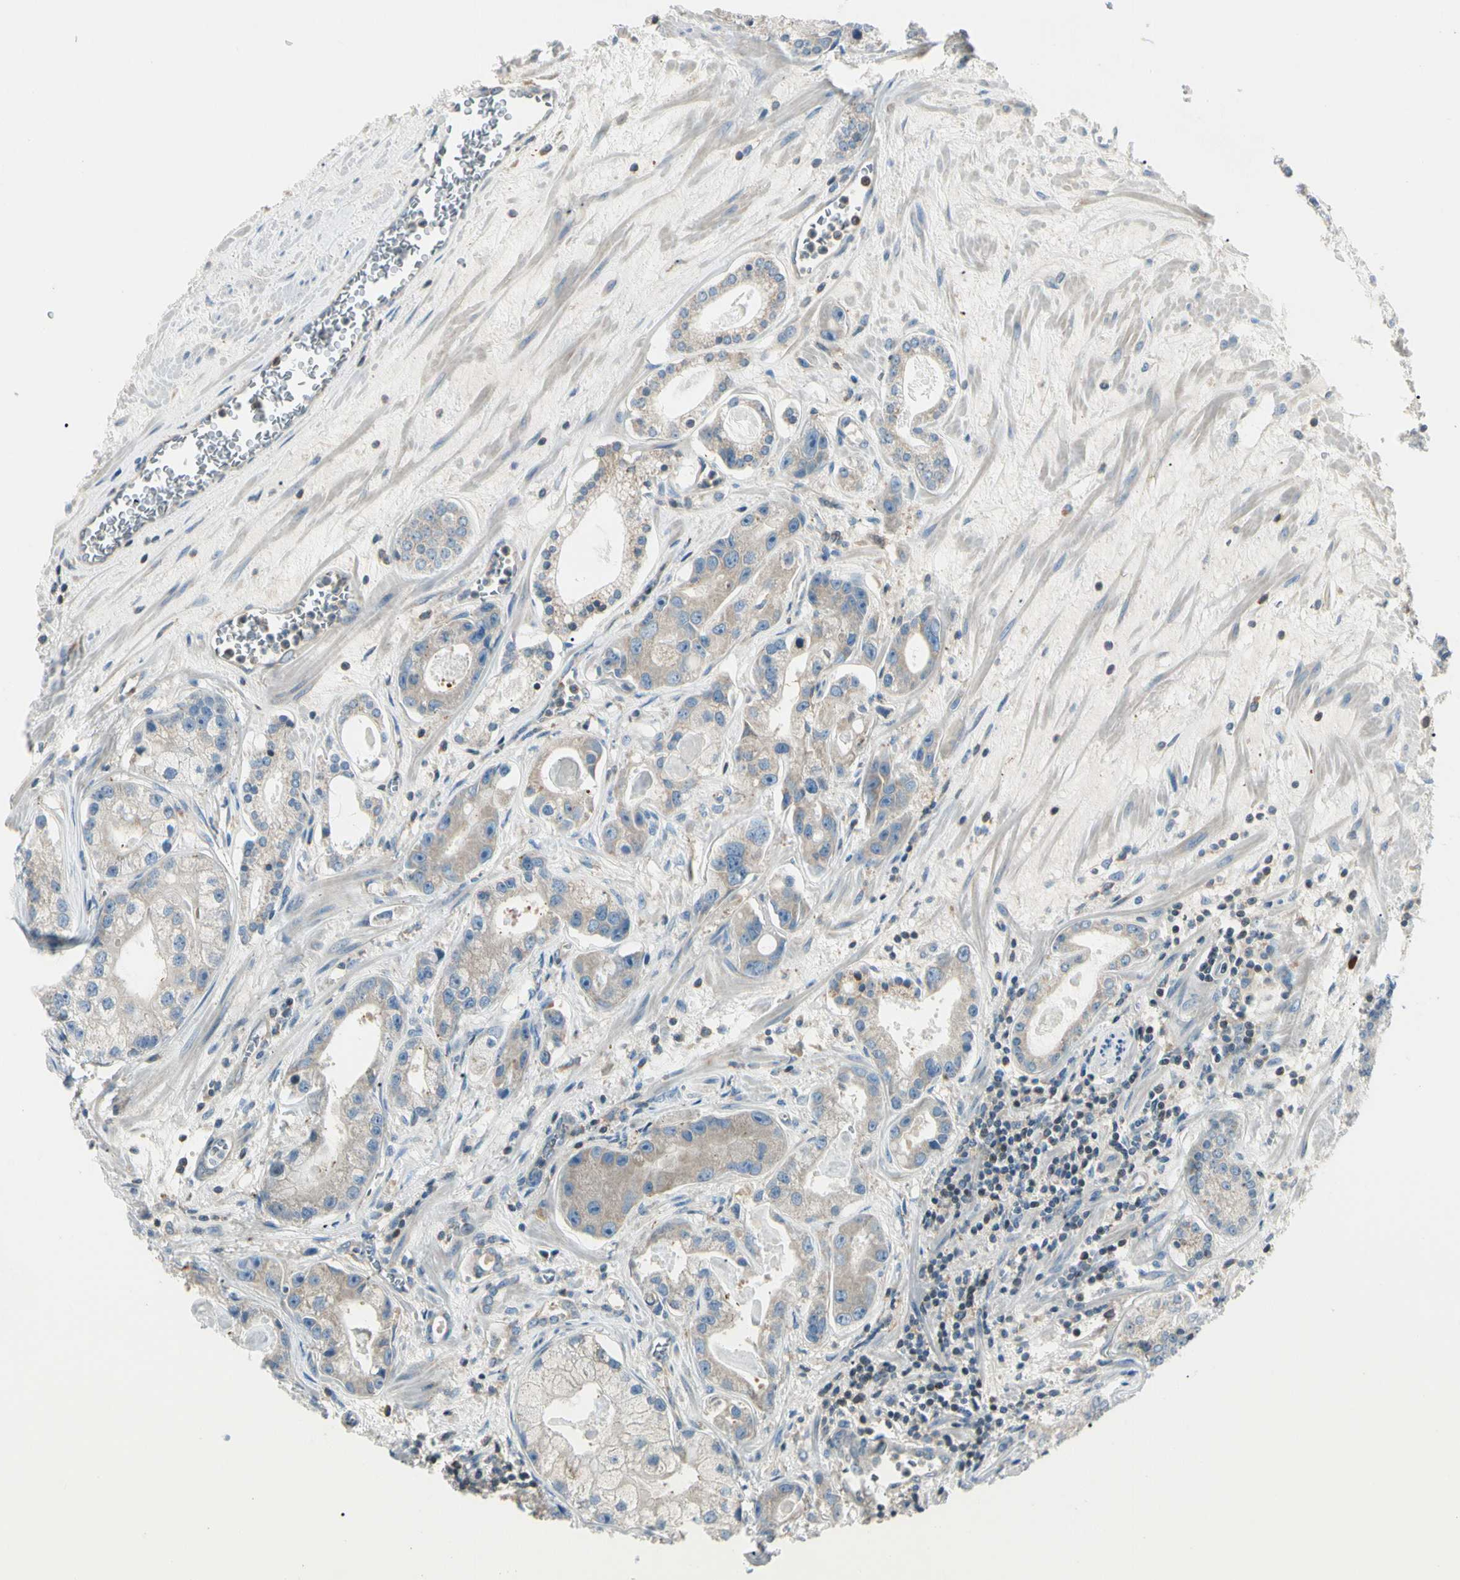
{"staining": {"intensity": "weak", "quantity": ">75%", "location": "cytoplasmic/membranous"}, "tissue": "prostate cancer", "cell_type": "Tumor cells", "image_type": "cancer", "snomed": [{"axis": "morphology", "description": "Adenocarcinoma, Low grade"}, {"axis": "topography", "description": "Prostate"}], "caption": "Brown immunohistochemical staining in human low-grade adenocarcinoma (prostate) displays weak cytoplasmic/membranous expression in approximately >75% of tumor cells. Immunohistochemistry (ihc) stains the protein of interest in brown and the nuclei are stained blue.", "gene": "CDH6", "patient": {"sex": "male", "age": 59}}